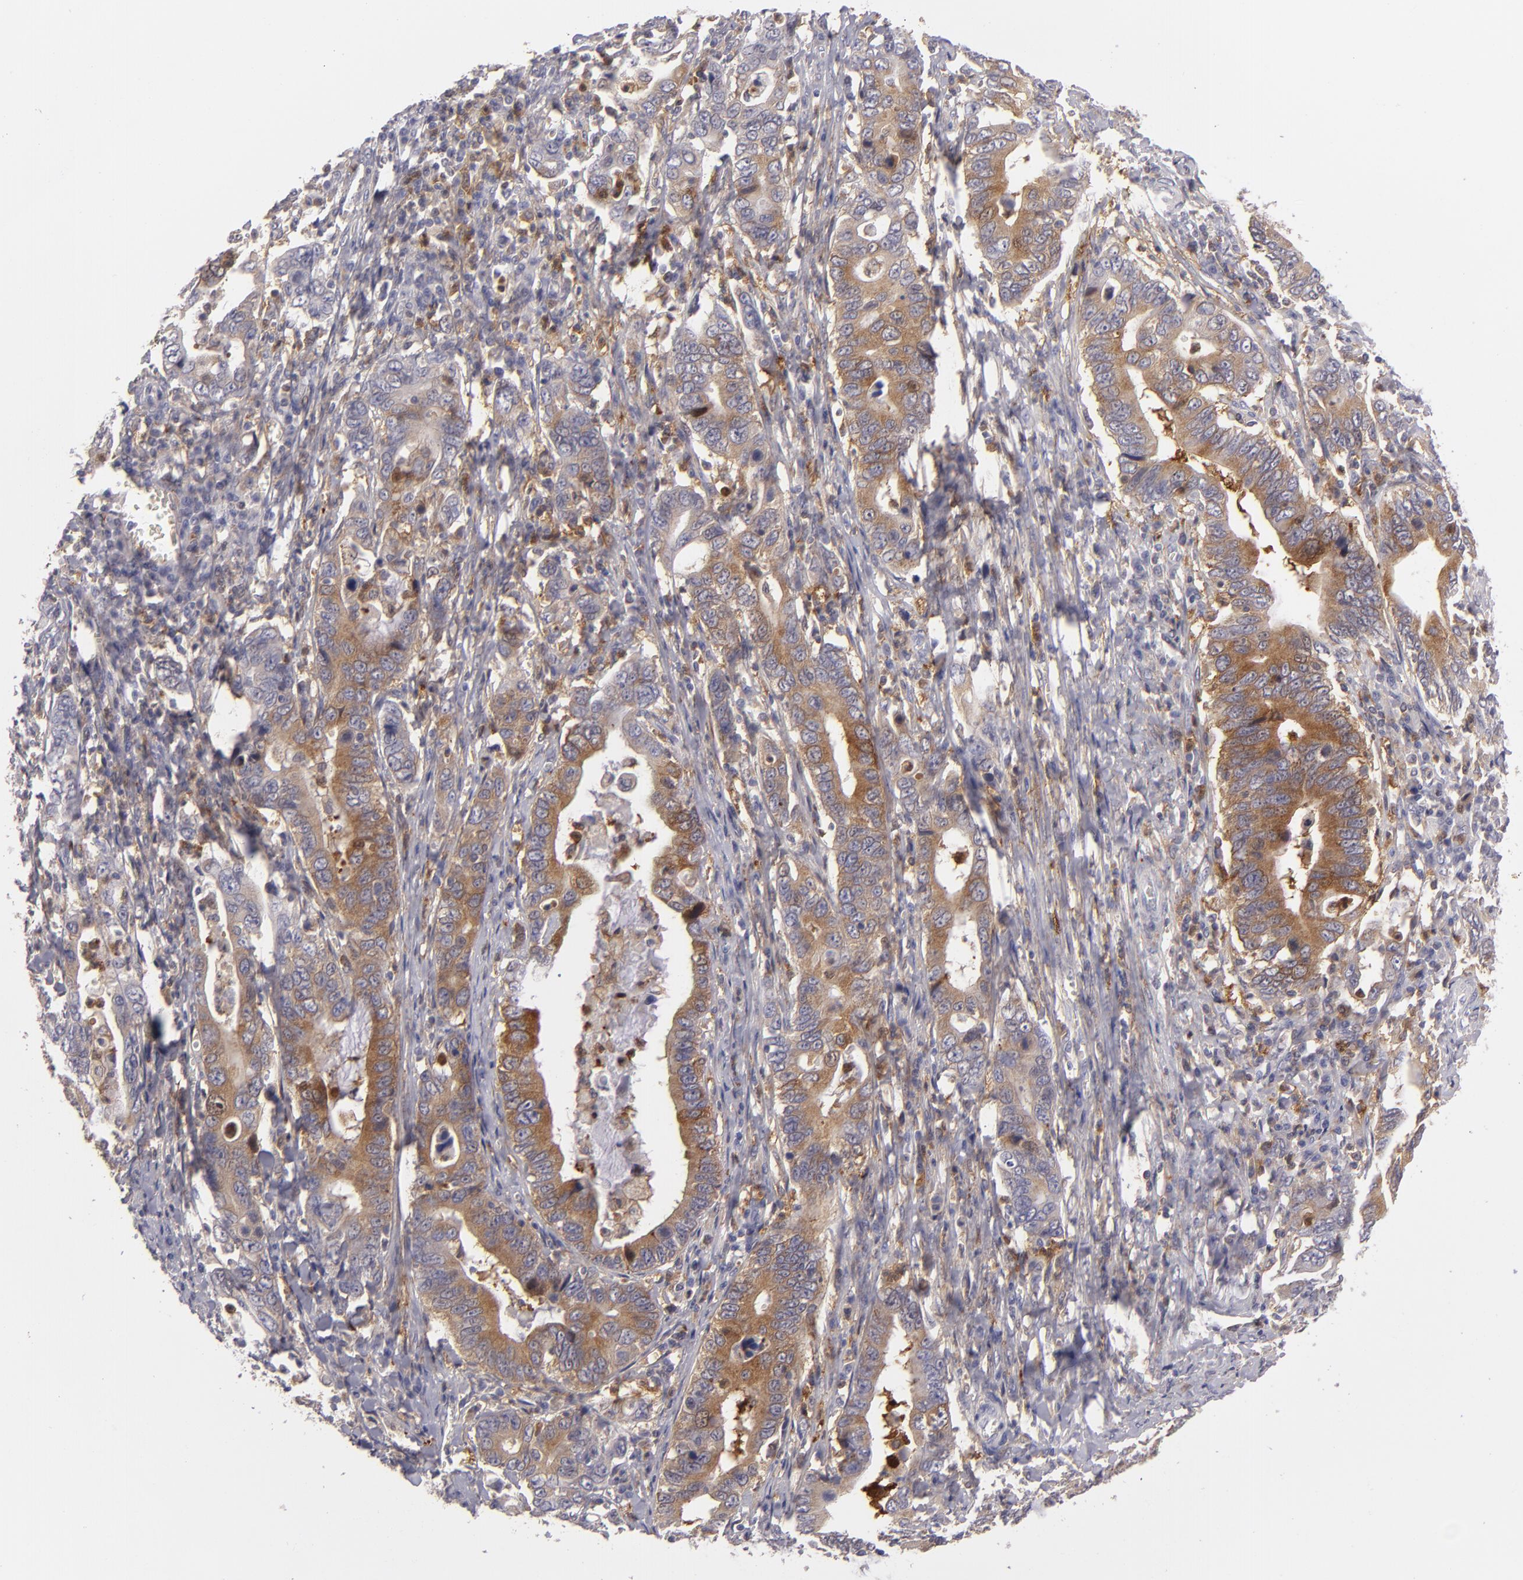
{"staining": {"intensity": "moderate", "quantity": ">75%", "location": "cytoplasmic/membranous"}, "tissue": "stomach cancer", "cell_type": "Tumor cells", "image_type": "cancer", "snomed": [{"axis": "morphology", "description": "Adenocarcinoma, NOS"}, {"axis": "topography", "description": "Stomach, upper"}], "caption": "An IHC micrograph of tumor tissue is shown. Protein staining in brown labels moderate cytoplasmic/membranous positivity in adenocarcinoma (stomach) within tumor cells.", "gene": "MMP10", "patient": {"sex": "male", "age": 63}}